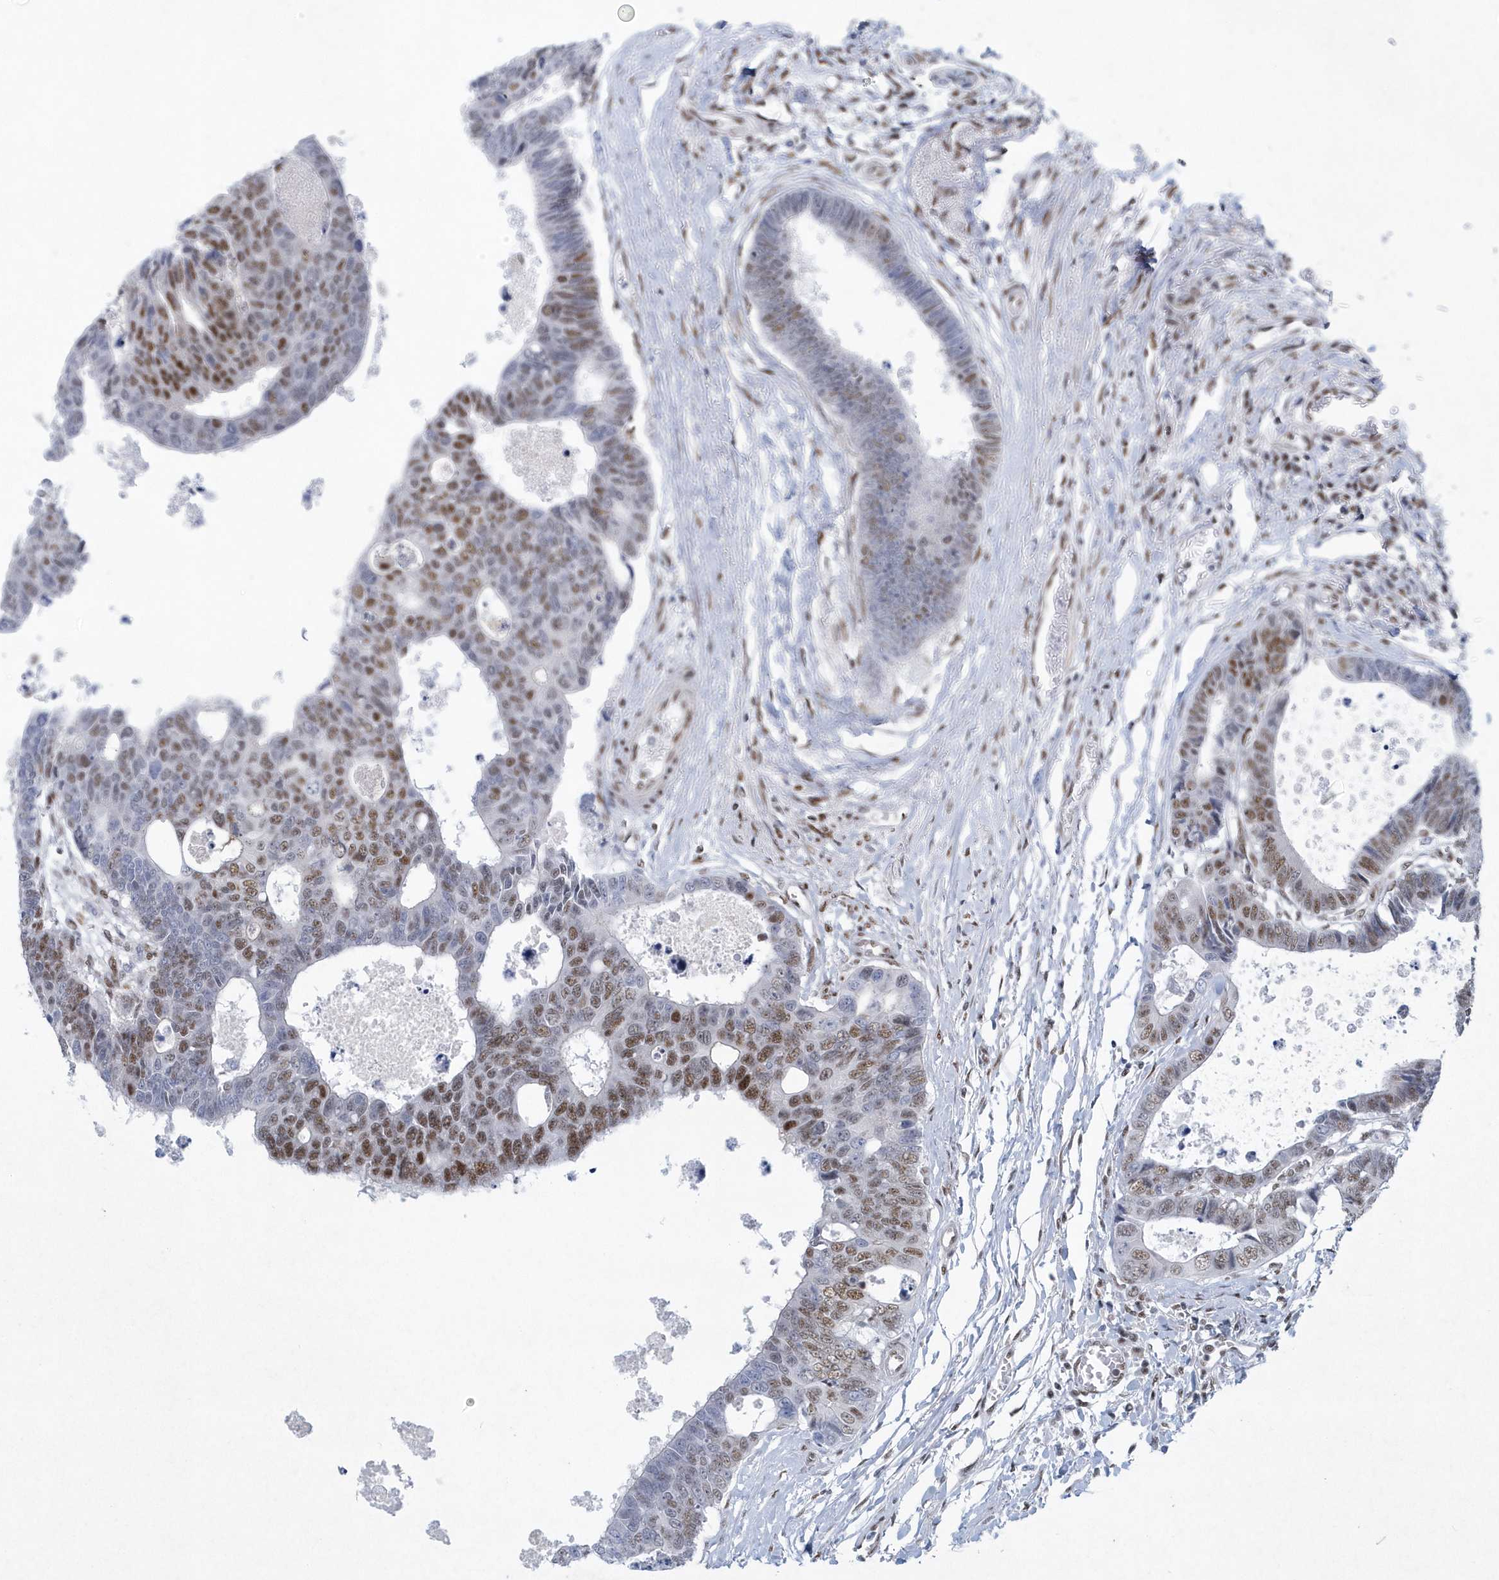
{"staining": {"intensity": "moderate", "quantity": "25%-75%", "location": "nuclear"}, "tissue": "colorectal cancer", "cell_type": "Tumor cells", "image_type": "cancer", "snomed": [{"axis": "morphology", "description": "Adenocarcinoma, NOS"}, {"axis": "topography", "description": "Rectum"}], "caption": "Colorectal adenocarcinoma stained with IHC shows moderate nuclear expression in approximately 25%-75% of tumor cells.", "gene": "DCLRE1A", "patient": {"sex": "male", "age": 84}}